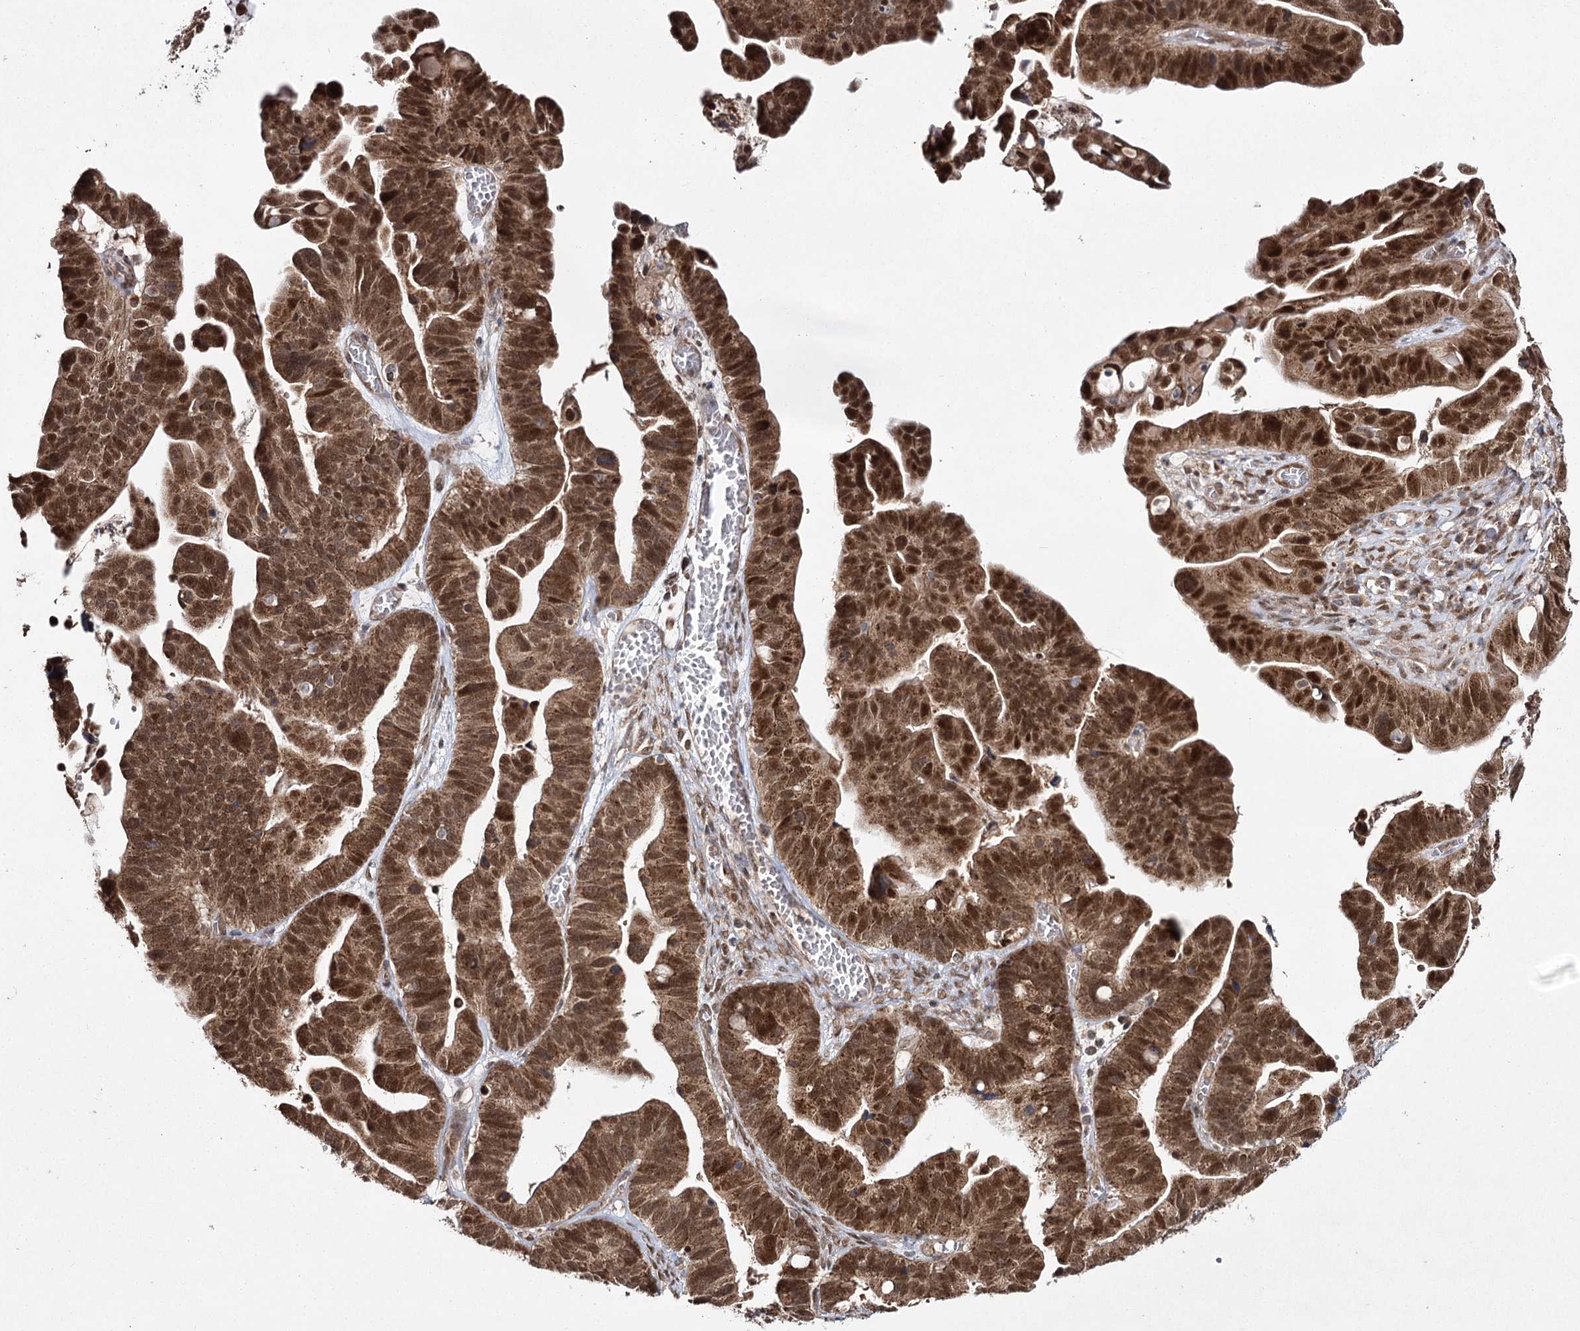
{"staining": {"intensity": "moderate", "quantity": ">75%", "location": "cytoplasmic/membranous,nuclear"}, "tissue": "ovarian cancer", "cell_type": "Tumor cells", "image_type": "cancer", "snomed": [{"axis": "morphology", "description": "Cystadenocarcinoma, serous, NOS"}, {"axis": "topography", "description": "Ovary"}], "caption": "Ovarian cancer was stained to show a protein in brown. There is medium levels of moderate cytoplasmic/membranous and nuclear expression in approximately >75% of tumor cells.", "gene": "TRNT1", "patient": {"sex": "female", "age": 56}}